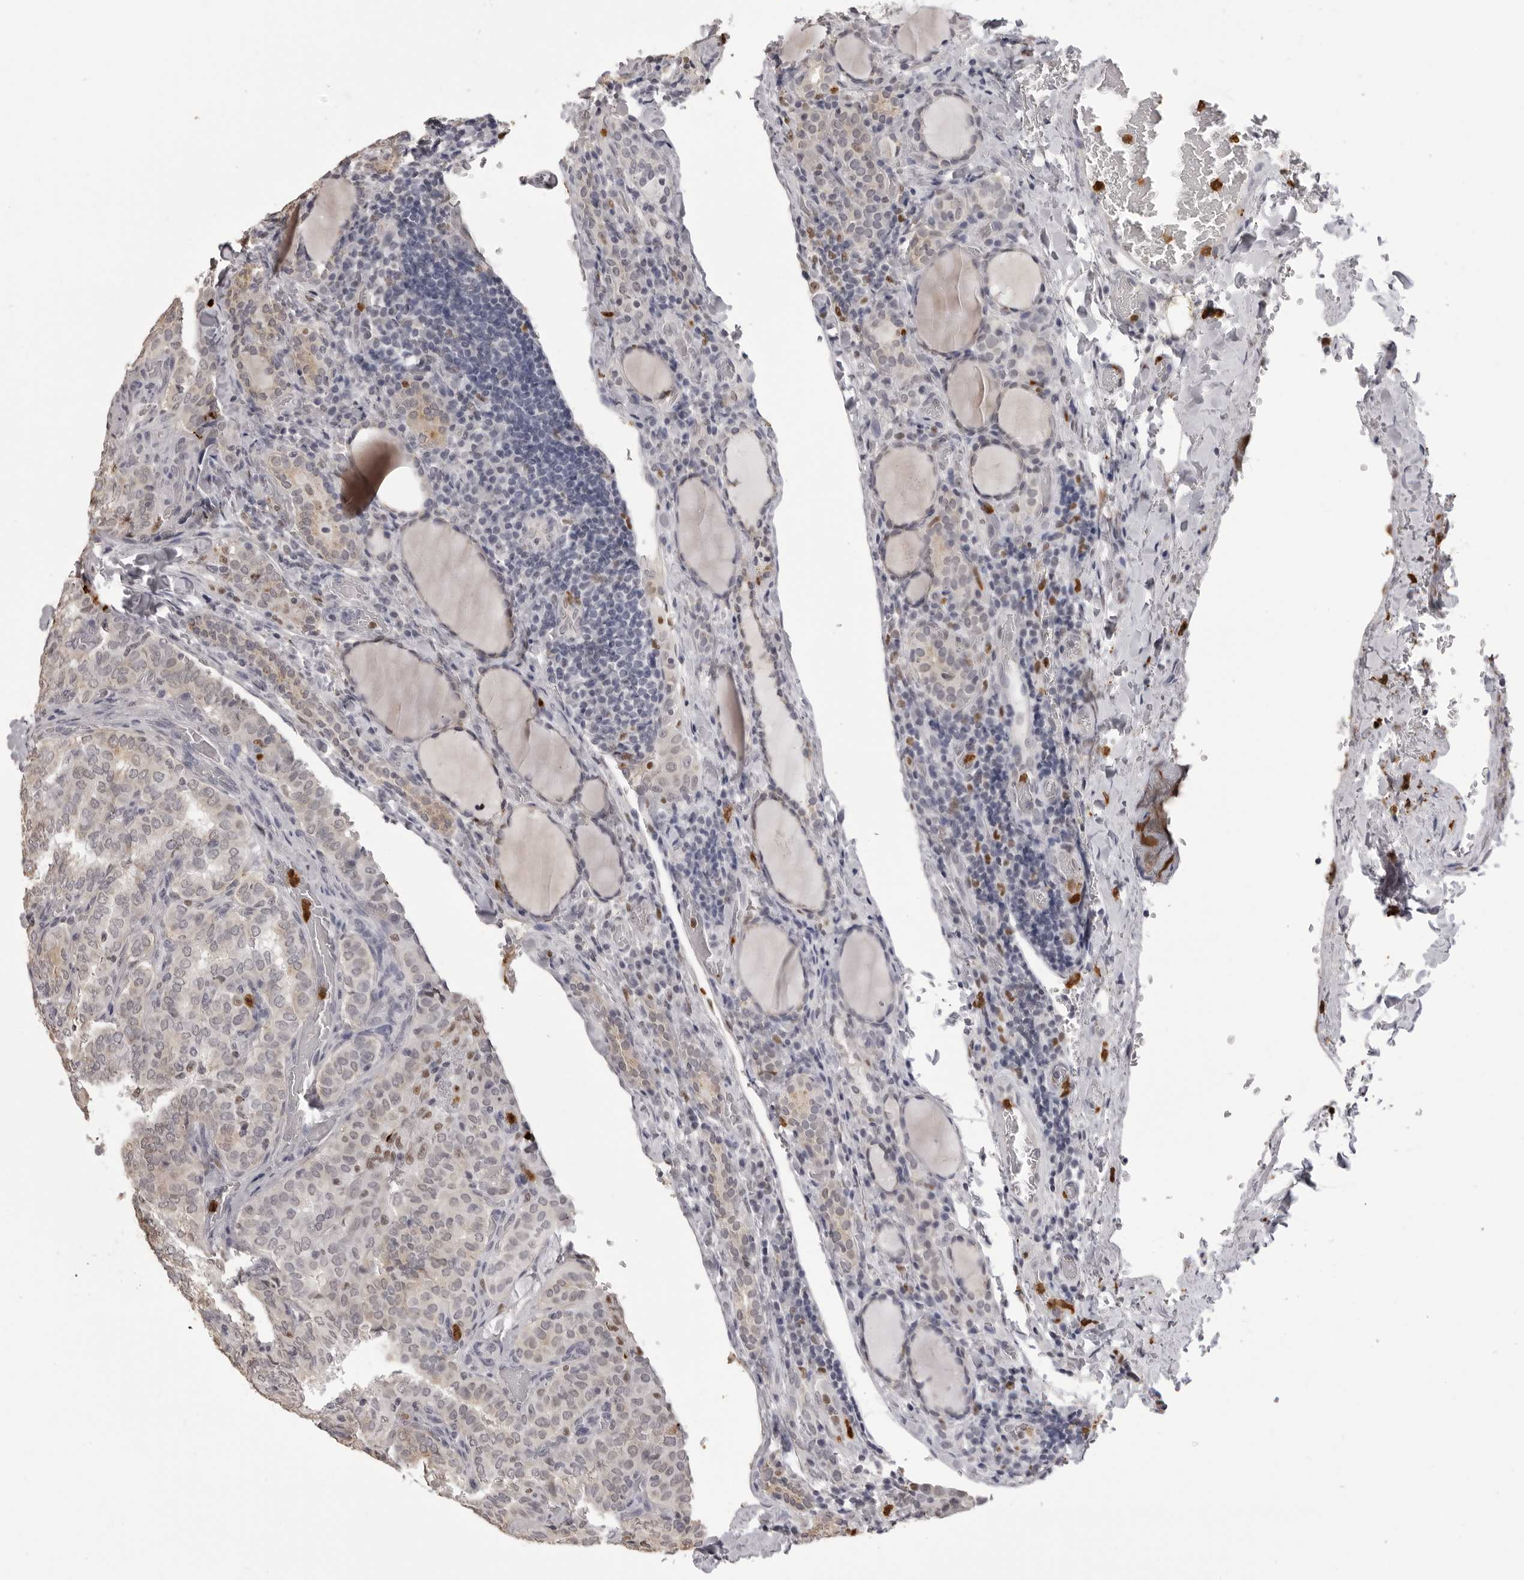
{"staining": {"intensity": "weak", "quantity": "<25%", "location": "nuclear"}, "tissue": "thyroid cancer", "cell_type": "Tumor cells", "image_type": "cancer", "snomed": [{"axis": "morphology", "description": "Normal tissue, NOS"}, {"axis": "morphology", "description": "Papillary adenocarcinoma, NOS"}, {"axis": "topography", "description": "Thyroid gland"}], "caption": "DAB (3,3'-diaminobenzidine) immunohistochemical staining of thyroid cancer (papillary adenocarcinoma) demonstrates no significant staining in tumor cells.", "gene": "IL31", "patient": {"sex": "female", "age": 30}}